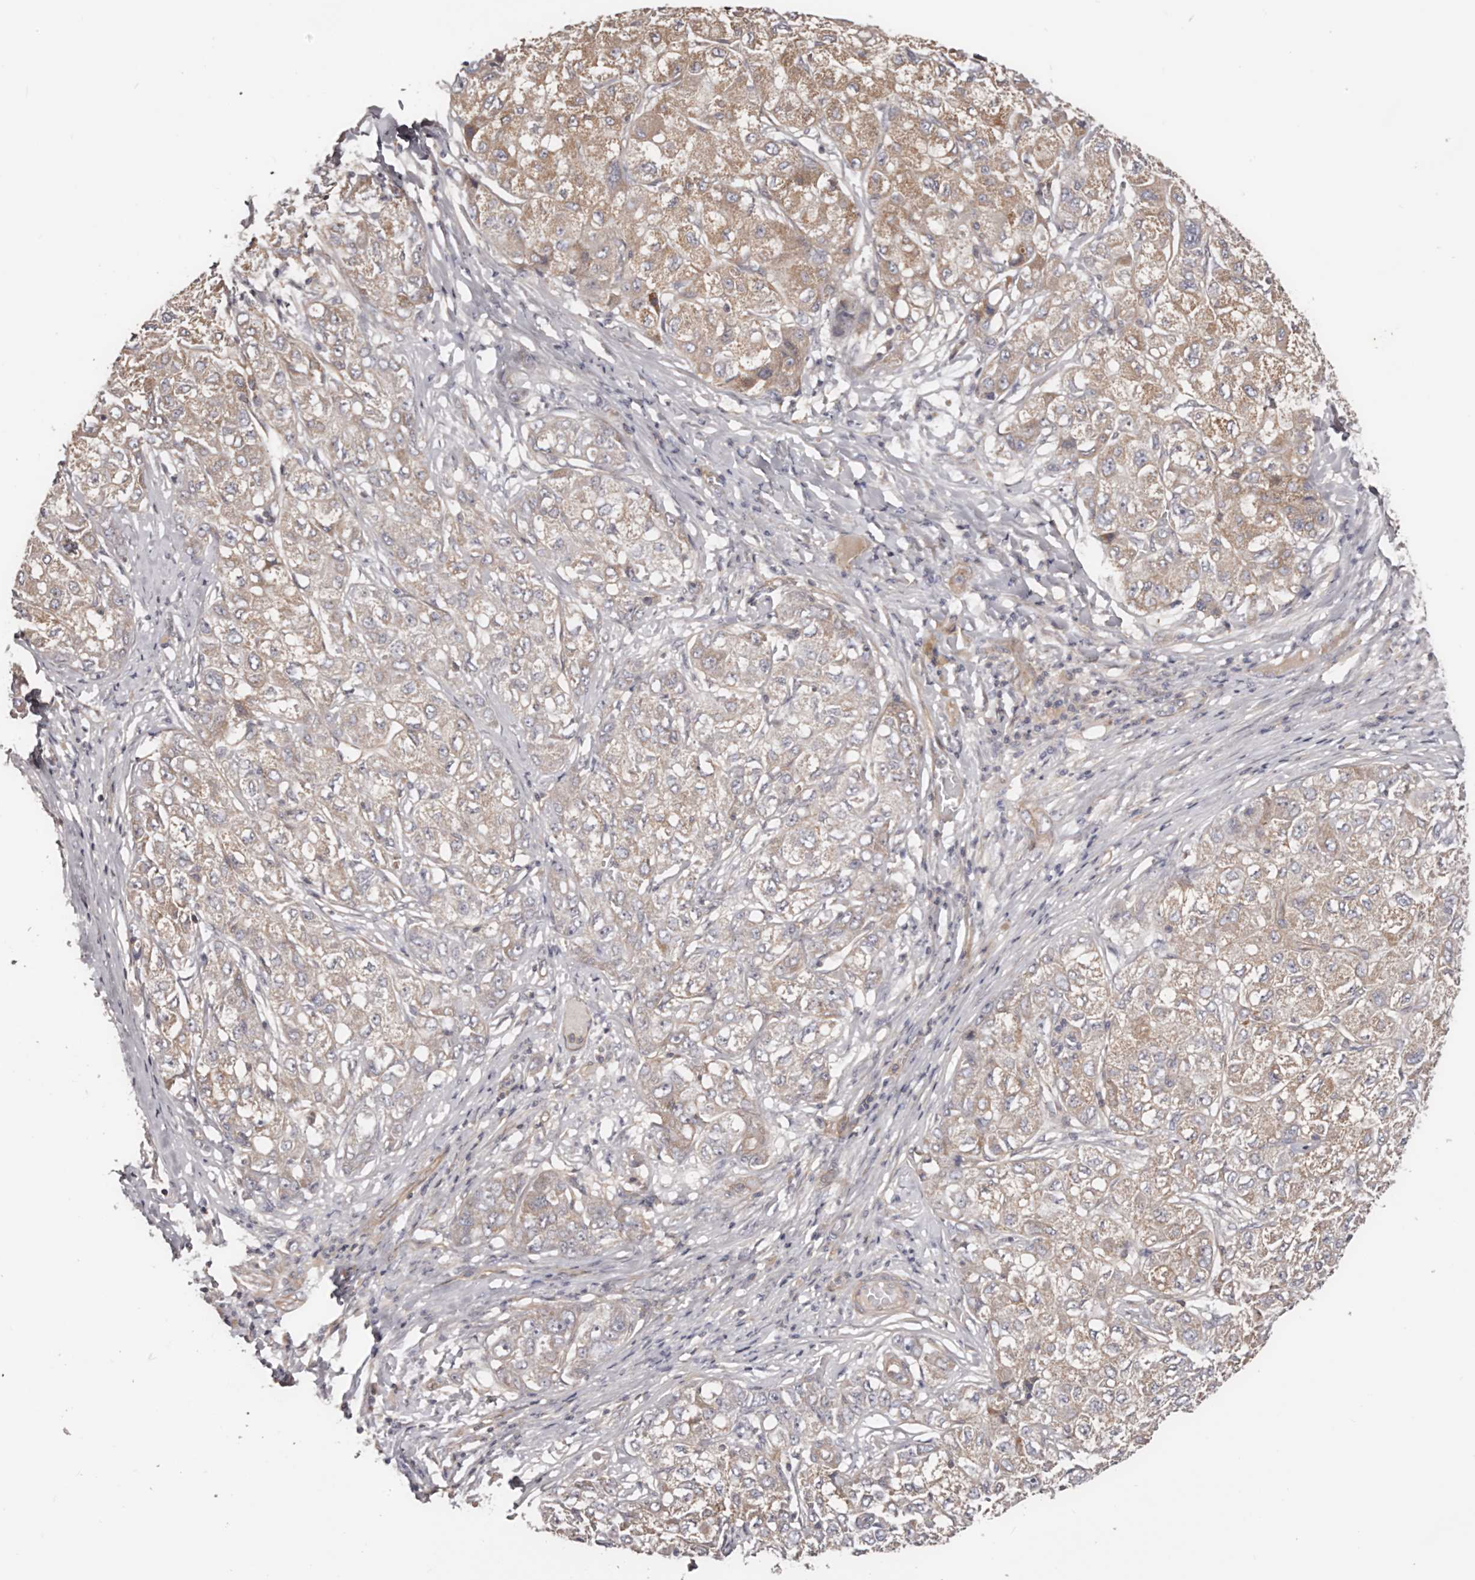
{"staining": {"intensity": "moderate", "quantity": "25%-75%", "location": "cytoplasmic/membranous"}, "tissue": "liver cancer", "cell_type": "Tumor cells", "image_type": "cancer", "snomed": [{"axis": "morphology", "description": "Carcinoma, Hepatocellular, NOS"}, {"axis": "topography", "description": "Liver"}], "caption": "Immunohistochemical staining of human liver cancer exhibits moderate cytoplasmic/membranous protein positivity in about 25%-75% of tumor cells. The staining is performed using DAB (3,3'-diaminobenzidine) brown chromogen to label protein expression. The nuclei are counter-stained blue using hematoxylin.", "gene": "DMRT2", "patient": {"sex": "male", "age": 80}}